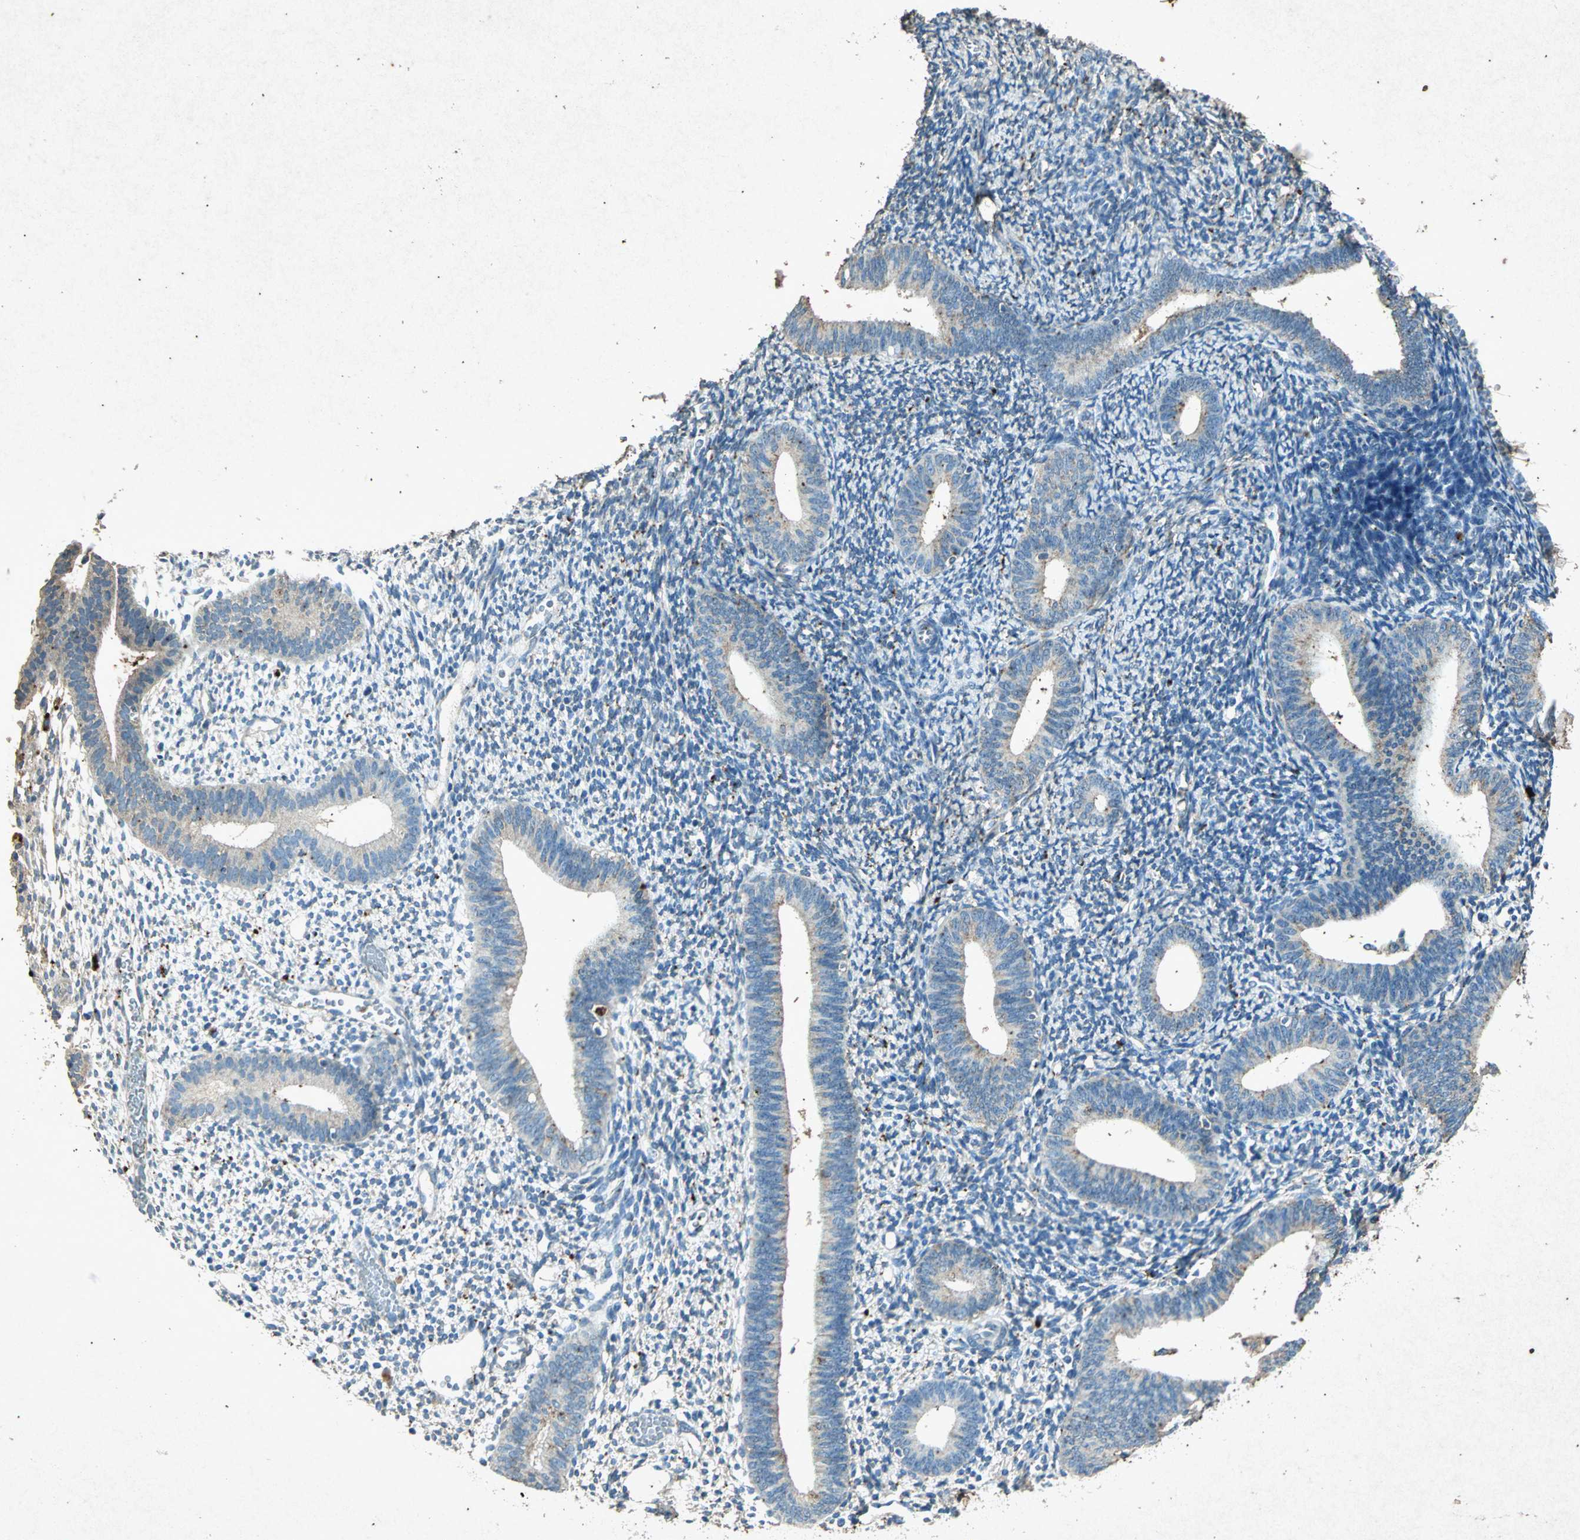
{"staining": {"intensity": "negative", "quantity": "none", "location": "none"}, "tissue": "endometrium", "cell_type": "Cells in endometrial stroma", "image_type": "normal", "snomed": [{"axis": "morphology", "description": "Normal tissue, NOS"}, {"axis": "topography", "description": "Smooth muscle"}, {"axis": "topography", "description": "Endometrium"}], "caption": "The IHC photomicrograph has no significant staining in cells in endometrial stroma of endometrium.", "gene": "PSEN1", "patient": {"sex": "female", "age": 57}}